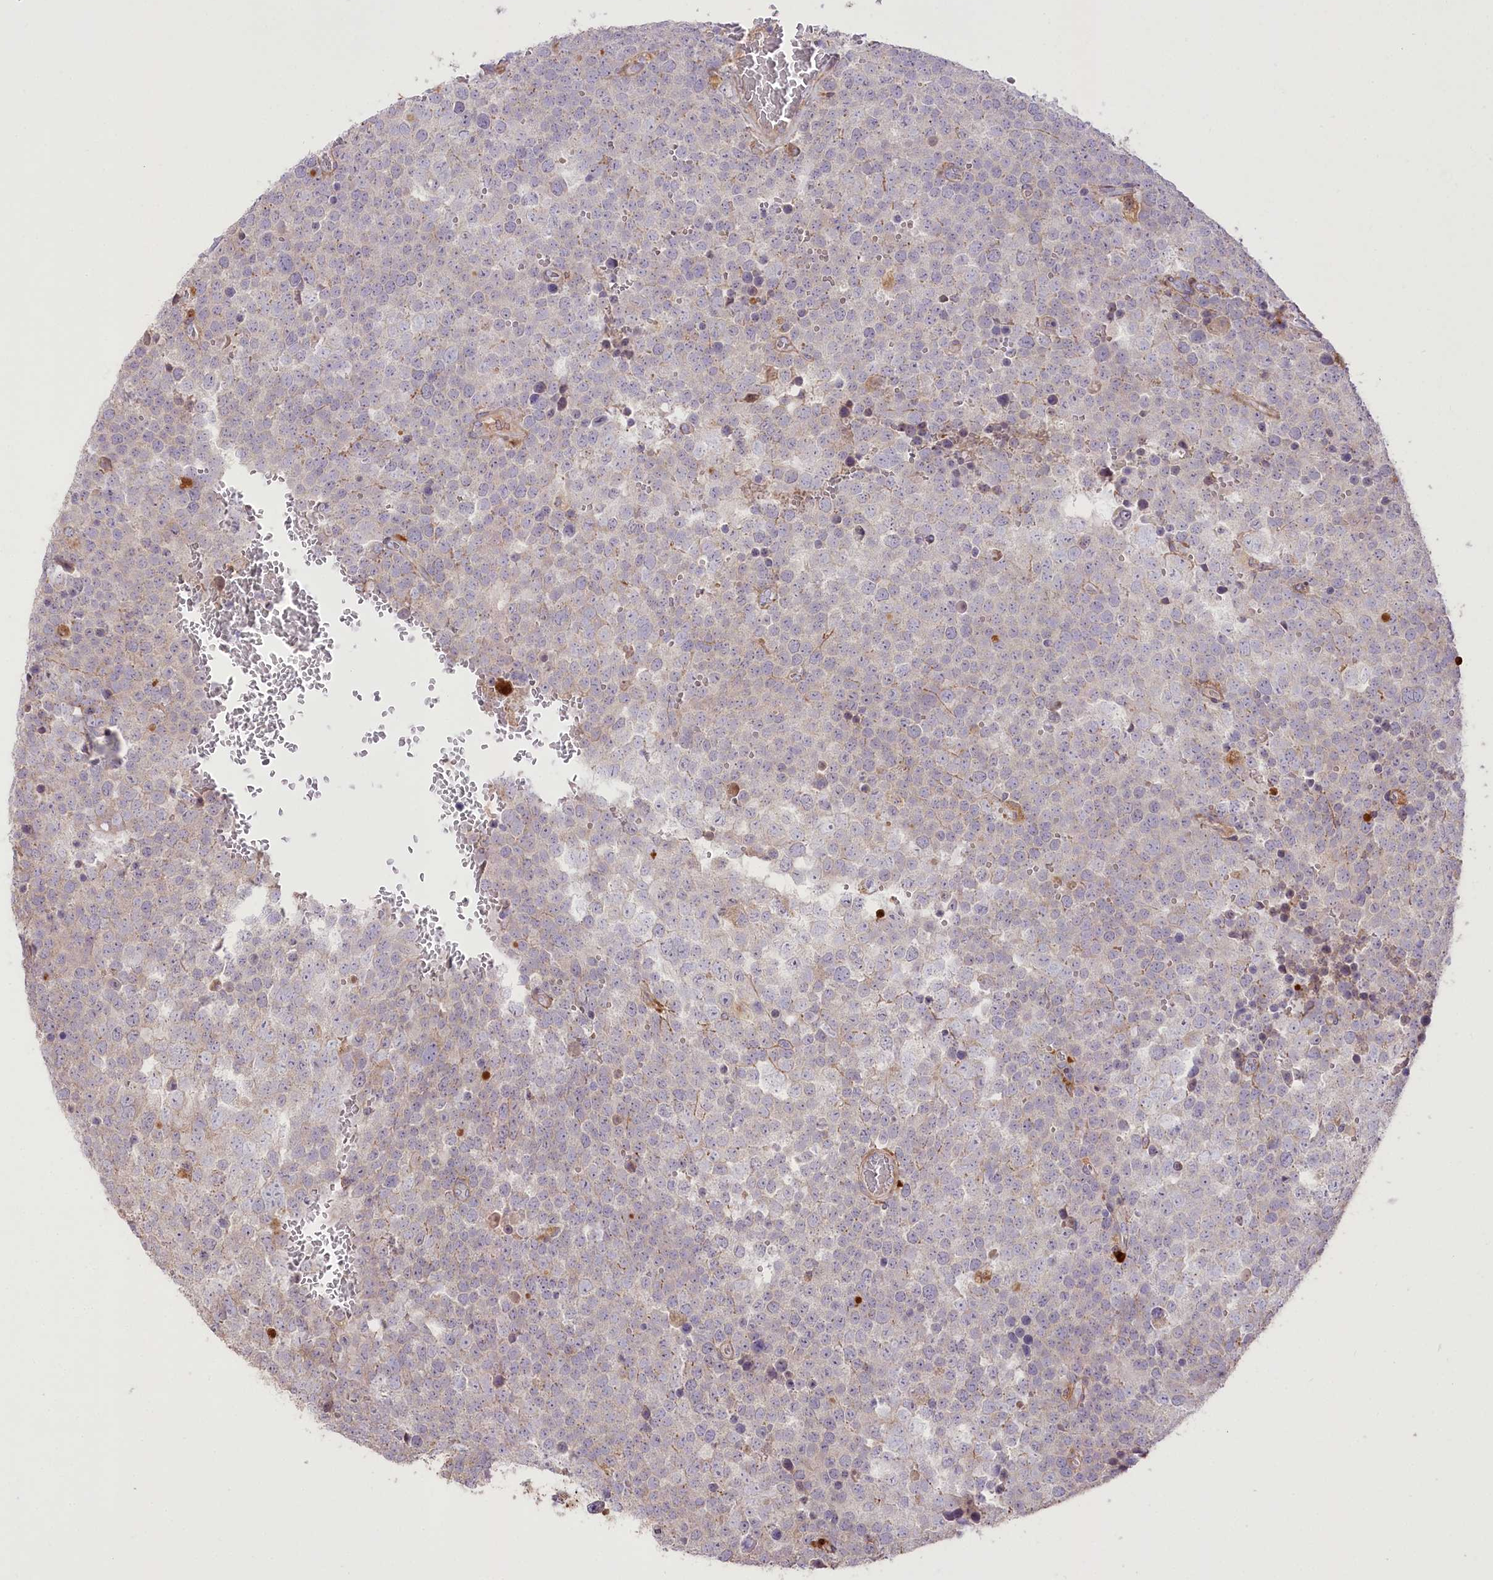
{"staining": {"intensity": "negative", "quantity": "none", "location": "none"}, "tissue": "testis cancer", "cell_type": "Tumor cells", "image_type": "cancer", "snomed": [{"axis": "morphology", "description": "Seminoma, NOS"}, {"axis": "topography", "description": "Testis"}], "caption": "DAB (3,3'-diaminobenzidine) immunohistochemical staining of human testis cancer (seminoma) shows no significant expression in tumor cells.", "gene": "RNF24", "patient": {"sex": "male", "age": 71}}